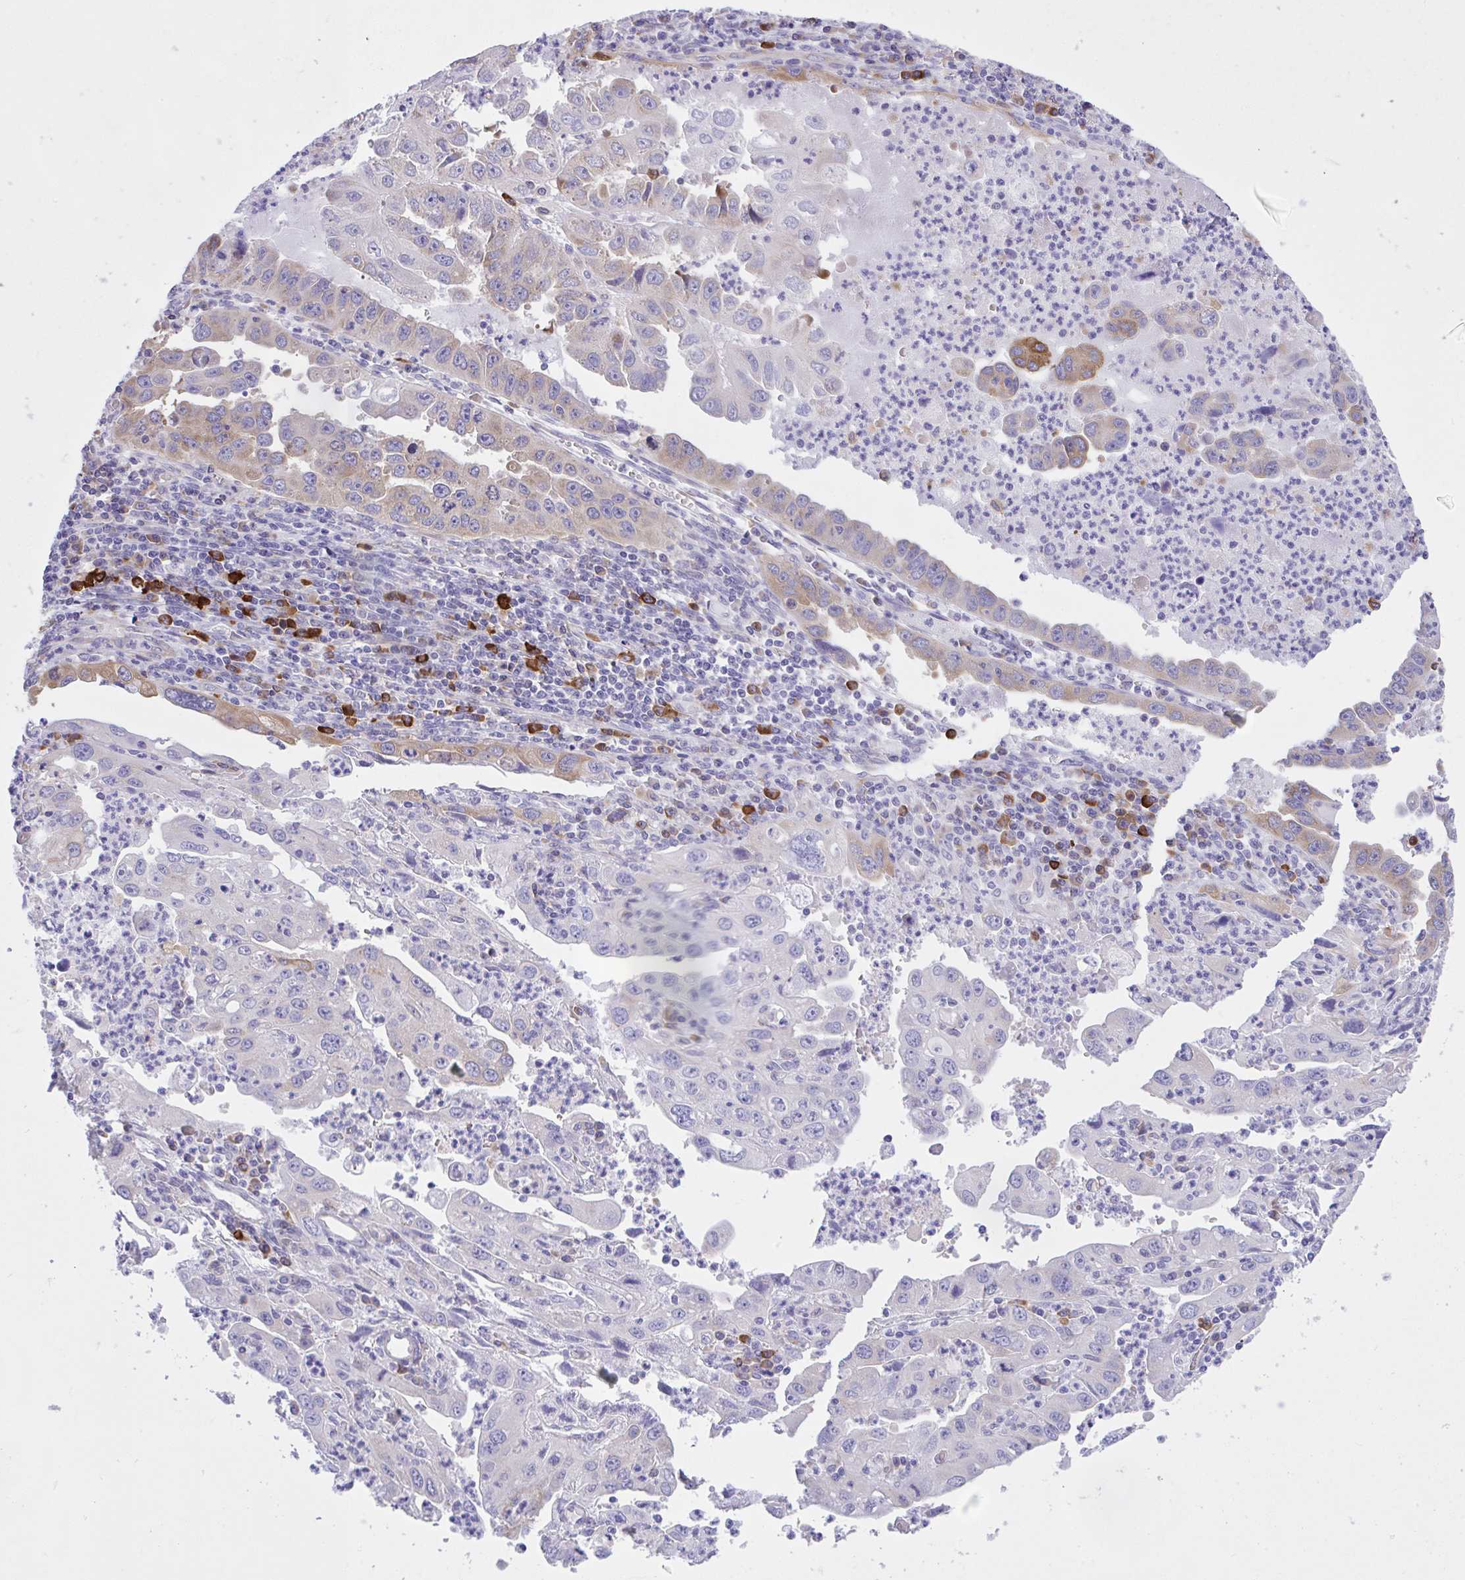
{"staining": {"intensity": "moderate", "quantity": "<25%", "location": "cytoplasmic/membranous"}, "tissue": "endometrial cancer", "cell_type": "Tumor cells", "image_type": "cancer", "snomed": [{"axis": "morphology", "description": "Adenocarcinoma, NOS"}, {"axis": "topography", "description": "Uterus"}], "caption": "Protein staining by immunohistochemistry (IHC) shows moderate cytoplasmic/membranous expression in approximately <25% of tumor cells in endometrial adenocarcinoma. (DAB IHC, brown staining for protein, blue staining for nuclei).", "gene": "EEF1A2", "patient": {"sex": "female", "age": 62}}